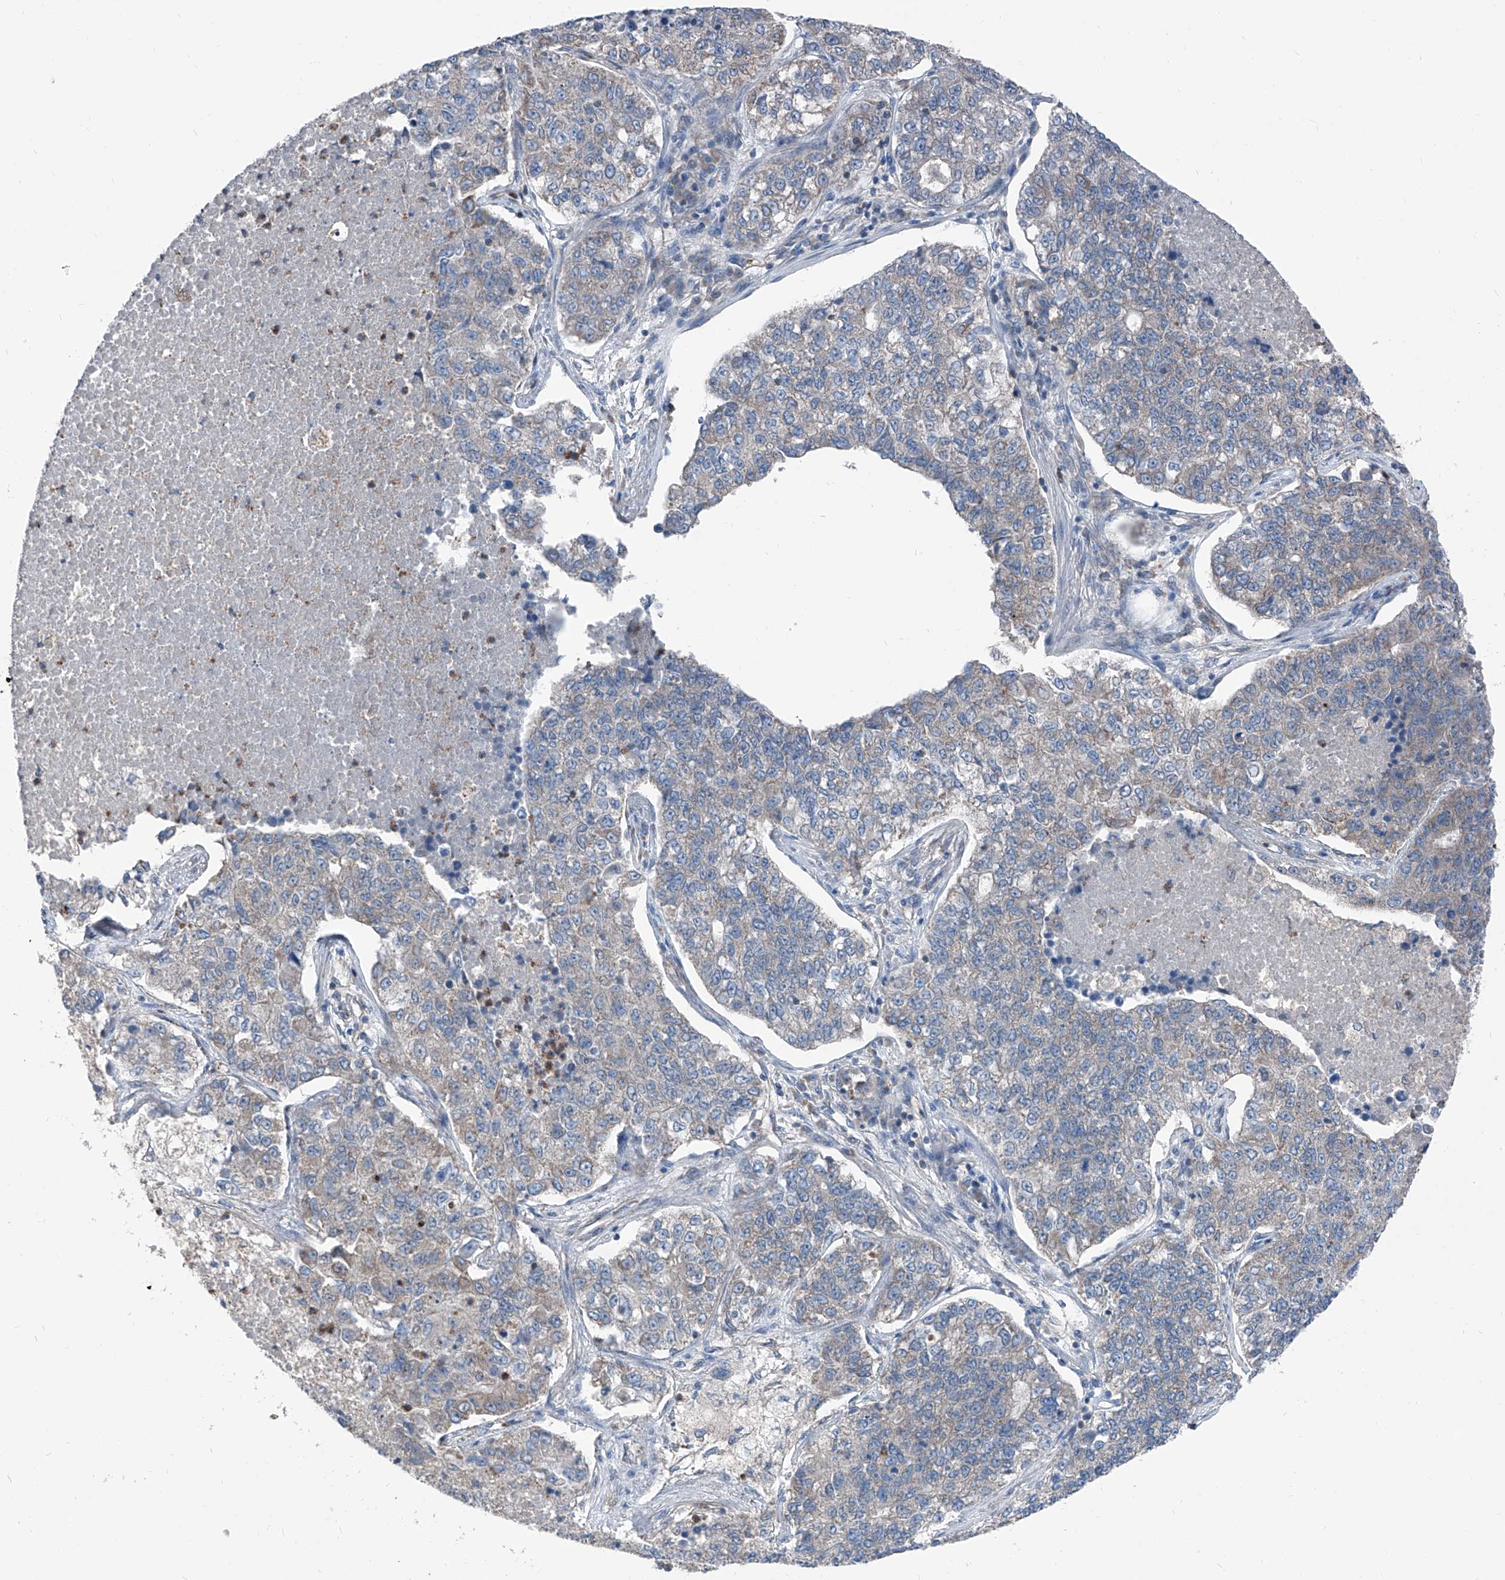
{"staining": {"intensity": "negative", "quantity": "none", "location": "none"}, "tissue": "lung cancer", "cell_type": "Tumor cells", "image_type": "cancer", "snomed": [{"axis": "morphology", "description": "Adenocarcinoma, NOS"}, {"axis": "topography", "description": "Lung"}], "caption": "The histopathology image reveals no significant positivity in tumor cells of lung adenocarcinoma.", "gene": "GPAT3", "patient": {"sex": "male", "age": 49}}